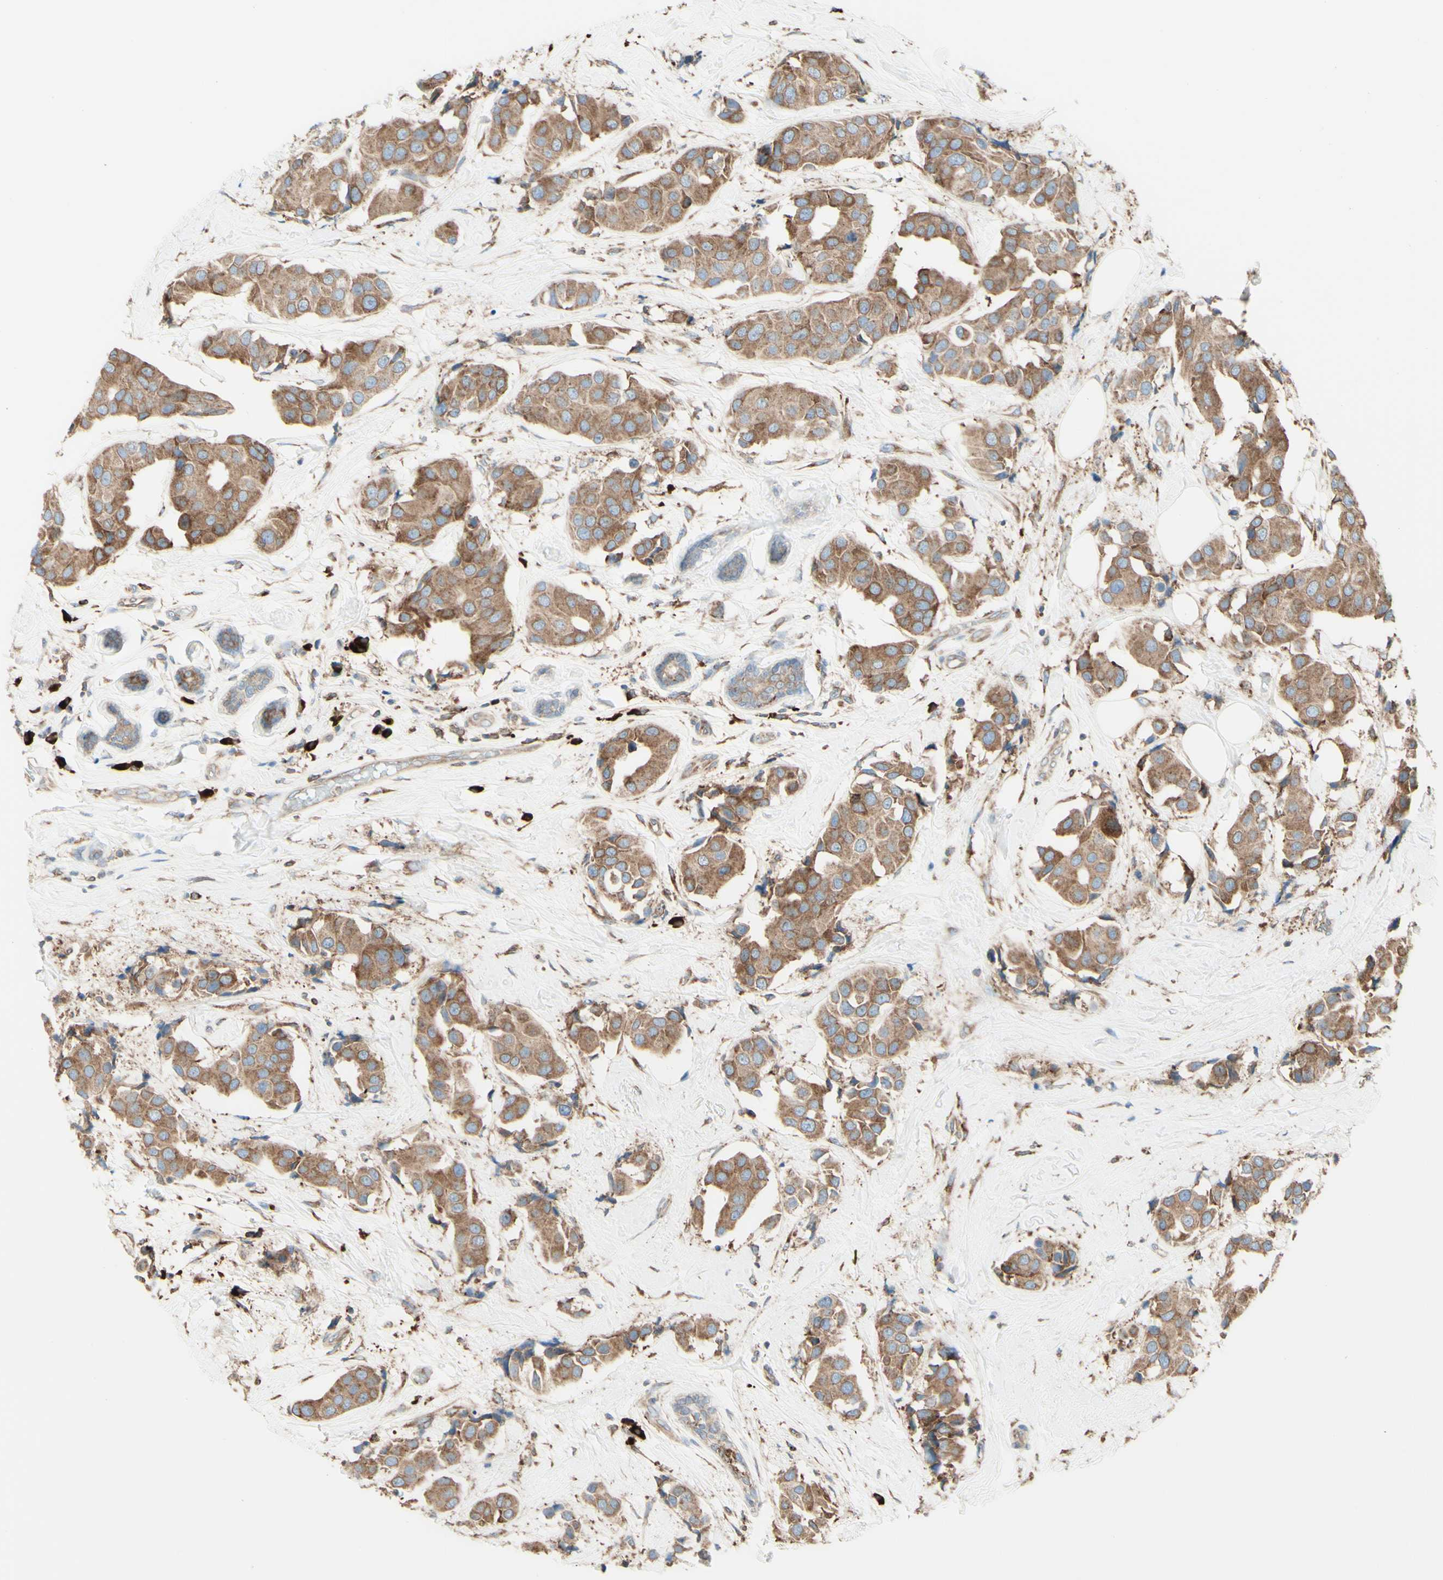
{"staining": {"intensity": "strong", "quantity": ">75%", "location": "cytoplasmic/membranous"}, "tissue": "breast cancer", "cell_type": "Tumor cells", "image_type": "cancer", "snomed": [{"axis": "morphology", "description": "Normal tissue, NOS"}, {"axis": "morphology", "description": "Duct carcinoma"}, {"axis": "topography", "description": "Breast"}], "caption": "IHC (DAB (3,3'-diaminobenzidine)) staining of breast cancer demonstrates strong cytoplasmic/membranous protein positivity in approximately >75% of tumor cells.", "gene": "DNAJB11", "patient": {"sex": "female", "age": 39}}